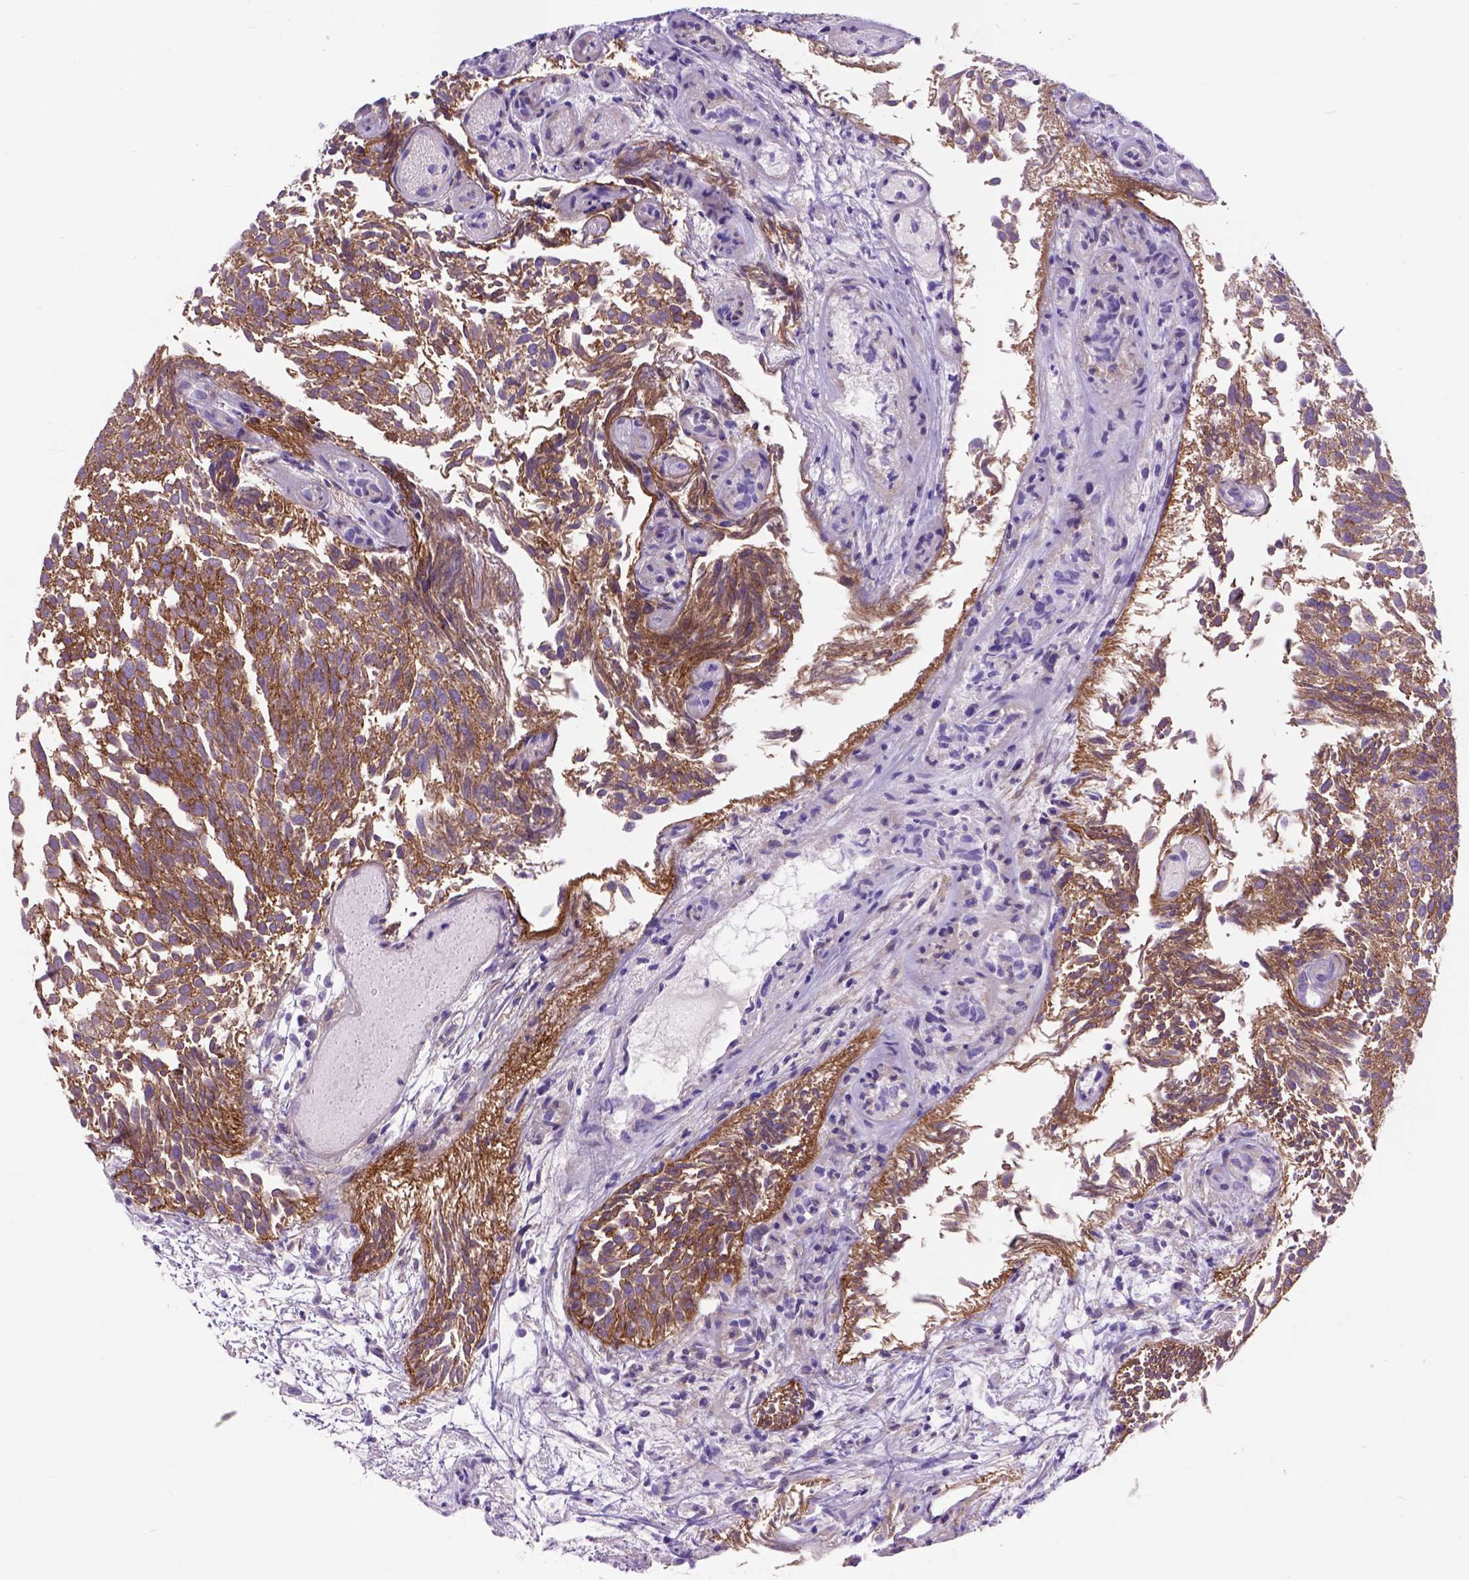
{"staining": {"intensity": "moderate", "quantity": ">75%", "location": "cytoplasmic/membranous"}, "tissue": "urothelial cancer", "cell_type": "Tumor cells", "image_type": "cancer", "snomed": [{"axis": "morphology", "description": "Urothelial carcinoma, Low grade"}, {"axis": "topography", "description": "Urinary bladder"}], "caption": "Immunohistochemical staining of urothelial cancer demonstrates medium levels of moderate cytoplasmic/membranous expression in approximately >75% of tumor cells.", "gene": "EGFR", "patient": {"sex": "male", "age": 70}}